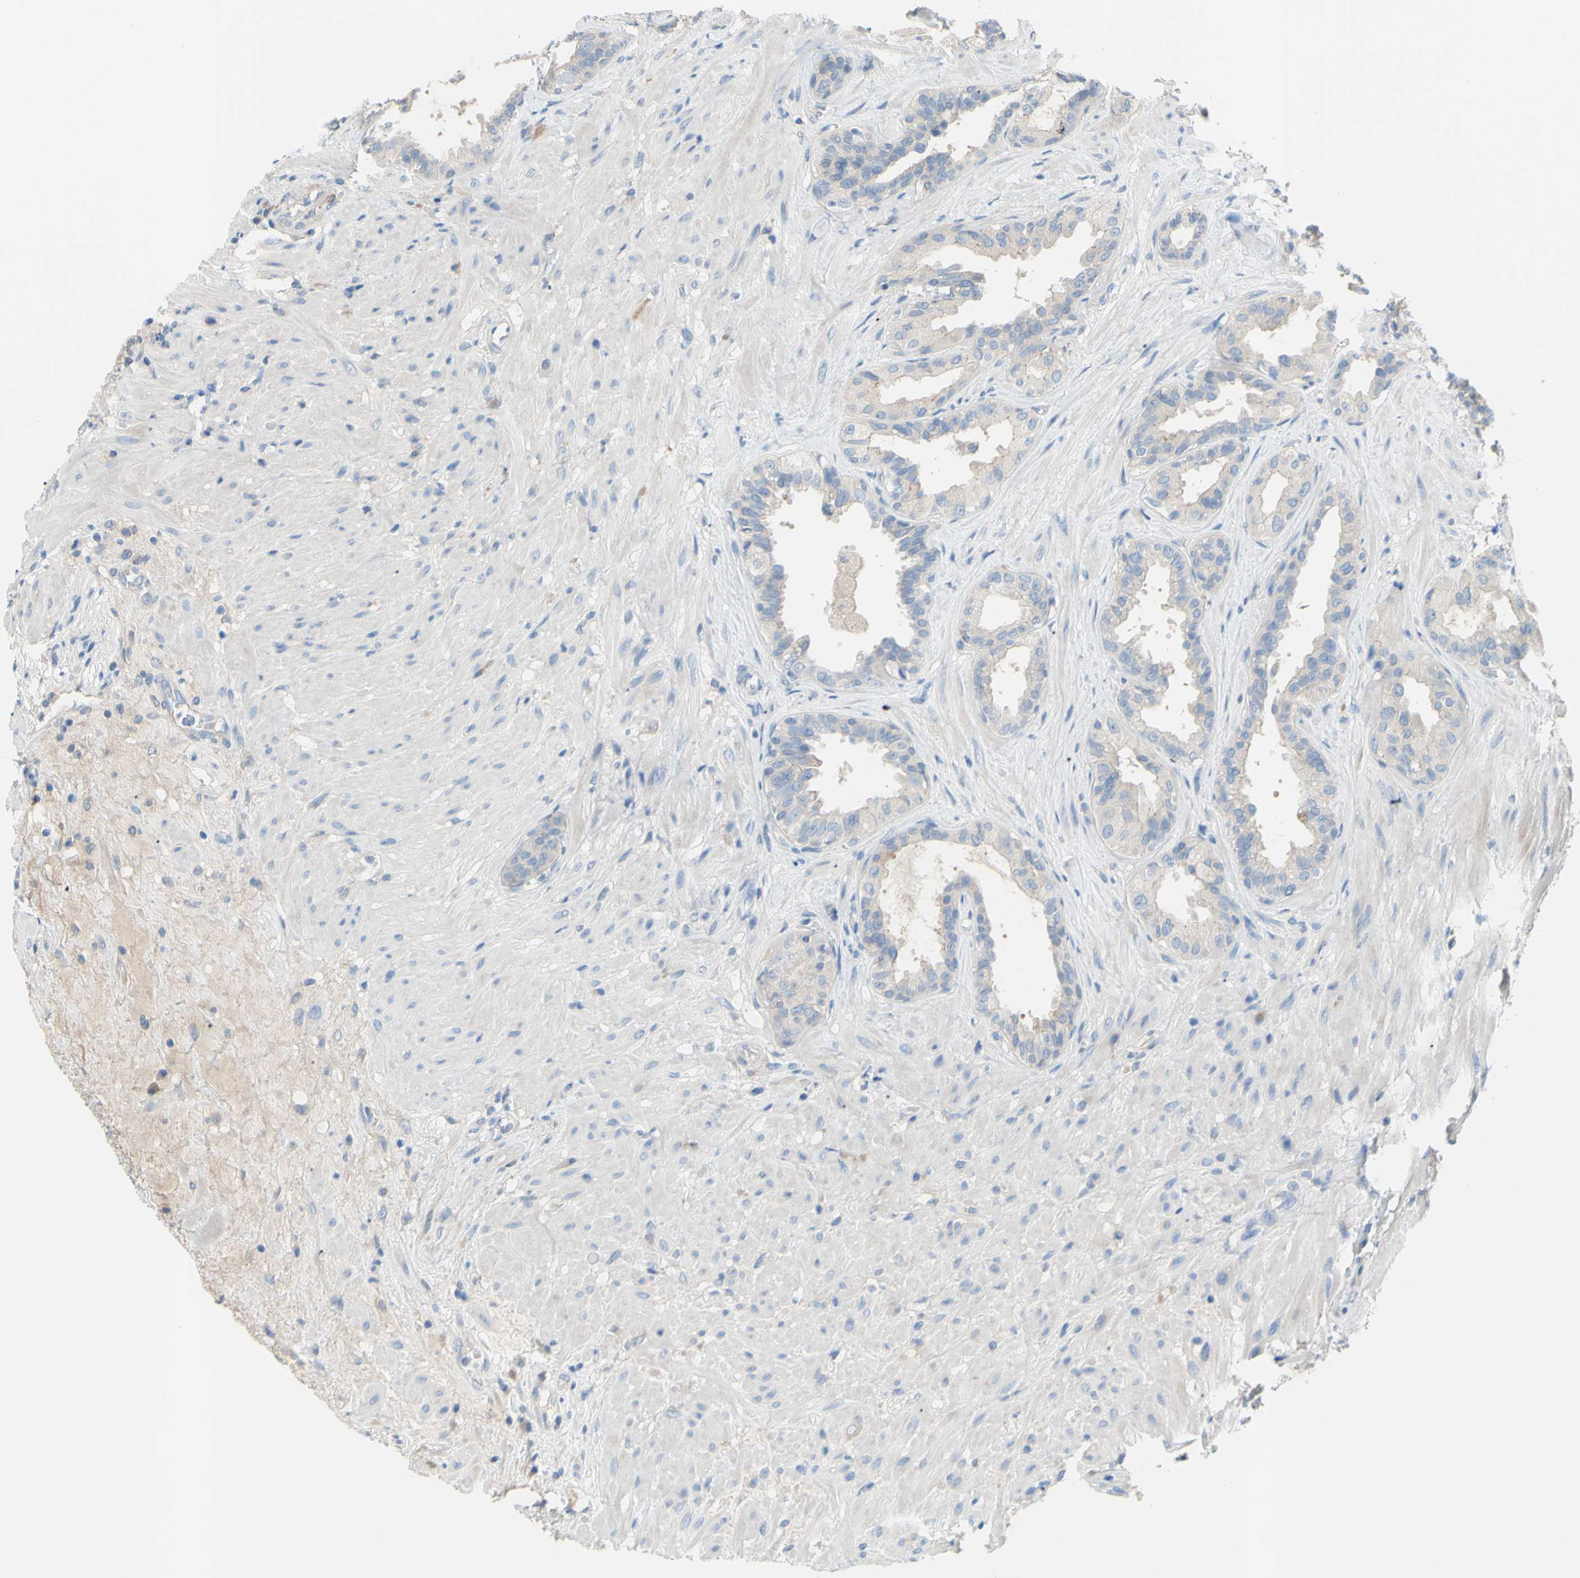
{"staining": {"intensity": "negative", "quantity": "none", "location": "none"}, "tissue": "seminal vesicle", "cell_type": "Glandular cells", "image_type": "normal", "snomed": [{"axis": "morphology", "description": "Normal tissue, NOS"}, {"axis": "topography", "description": "Seminal veicle"}], "caption": "Histopathology image shows no protein expression in glandular cells of normal seminal vesicle. (IHC, brightfield microscopy, high magnification).", "gene": "TMEM59L", "patient": {"sex": "male", "age": 61}}